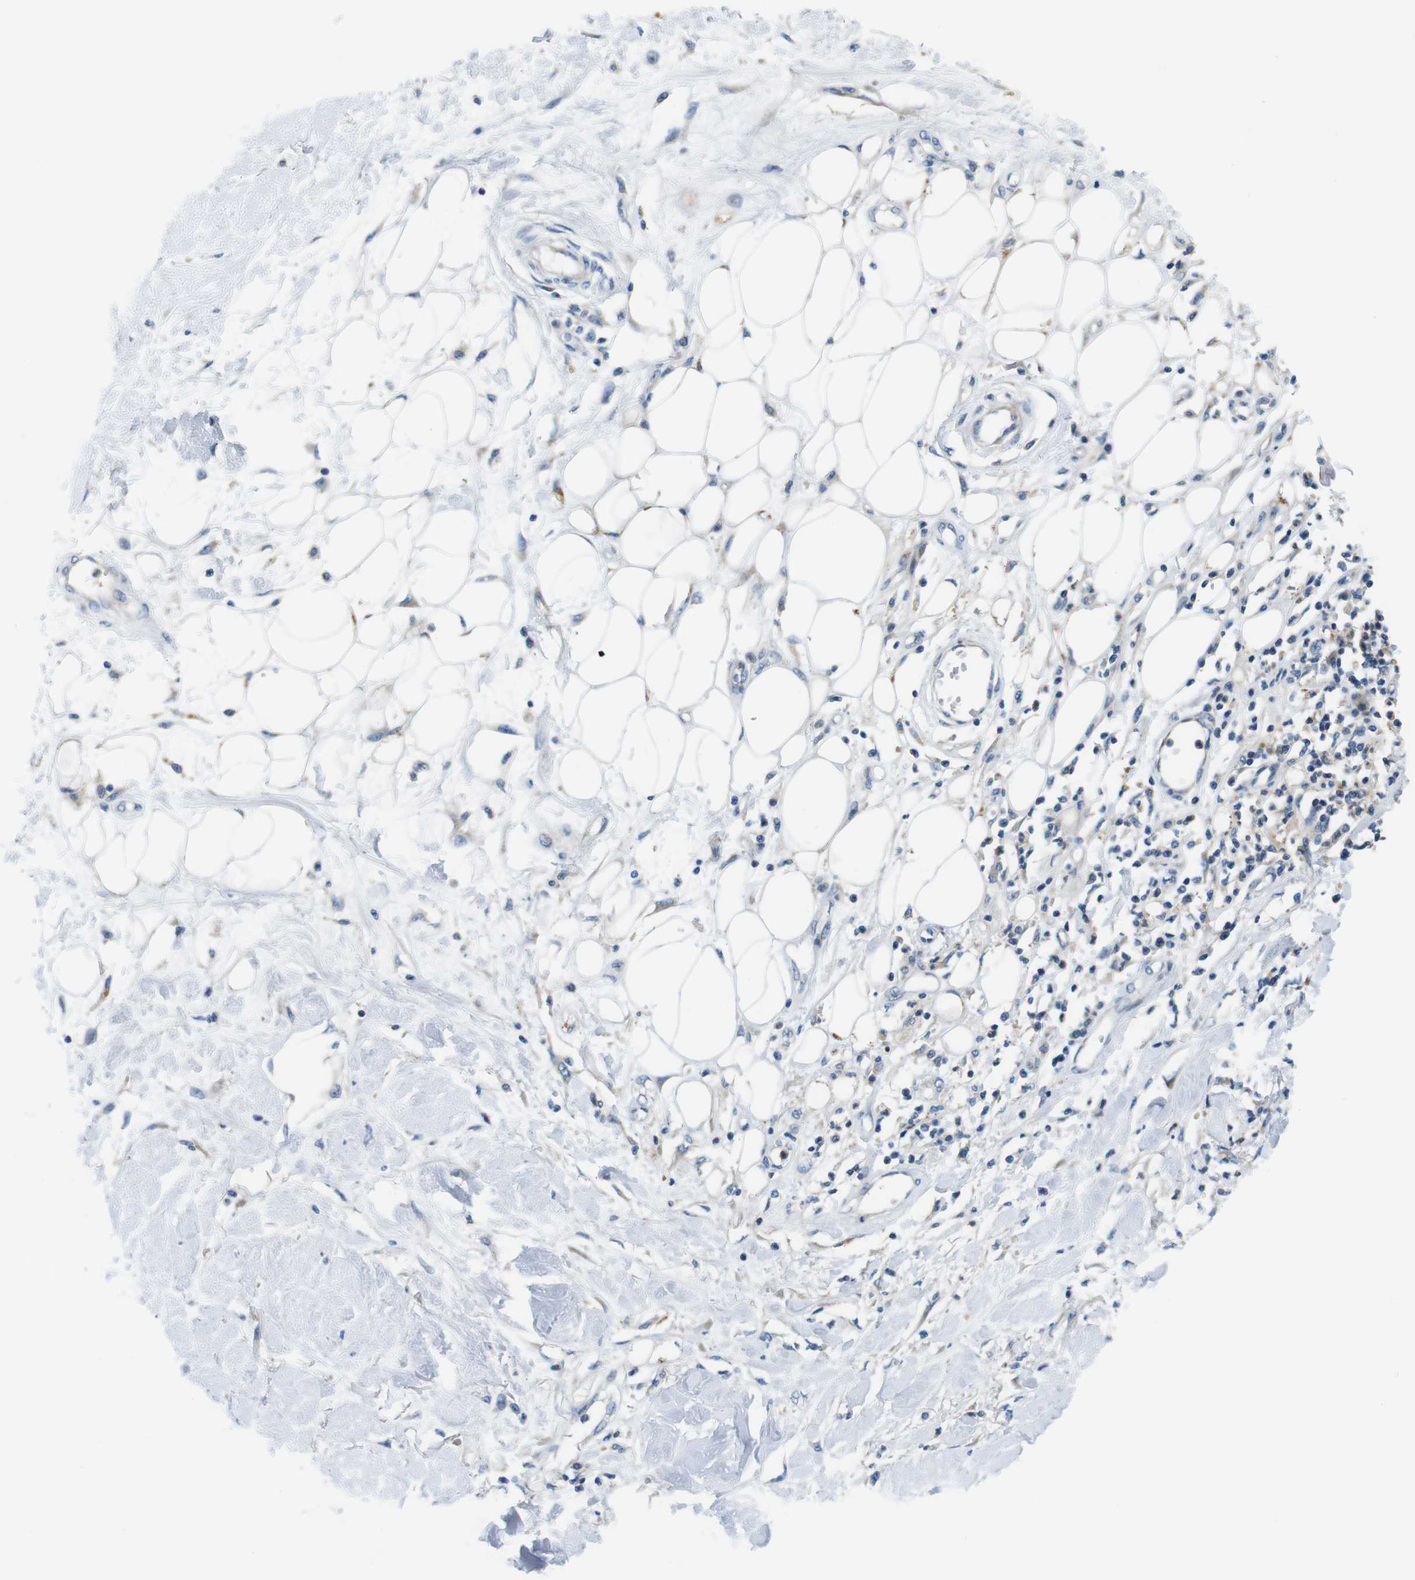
{"staining": {"intensity": "negative", "quantity": "none", "location": "none"}, "tissue": "adipose tissue", "cell_type": "Adipocytes", "image_type": "normal", "snomed": [{"axis": "morphology", "description": "Normal tissue, NOS"}, {"axis": "morphology", "description": "Squamous cell carcinoma, NOS"}, {"axis": "topography", "description": "Skin"}, {"axis": "topography", "description": "Peripheral nerve tissue"}], "caption": "High magnification brightfield microscopy of unremarkable adipose tissue stained with DAB (3,3'-diaminobenzidine) (brown) and counterstained with hematoxylin (blue): adipocytes show no significant positivity. The staining is performed using DAB (3,3'-diaminobenzidine) brown chromogen with nuclei counter-stained in using hematoxylin.", "gene": "ZDHHC3", "patient": {"sex": "male", "age": 83}}